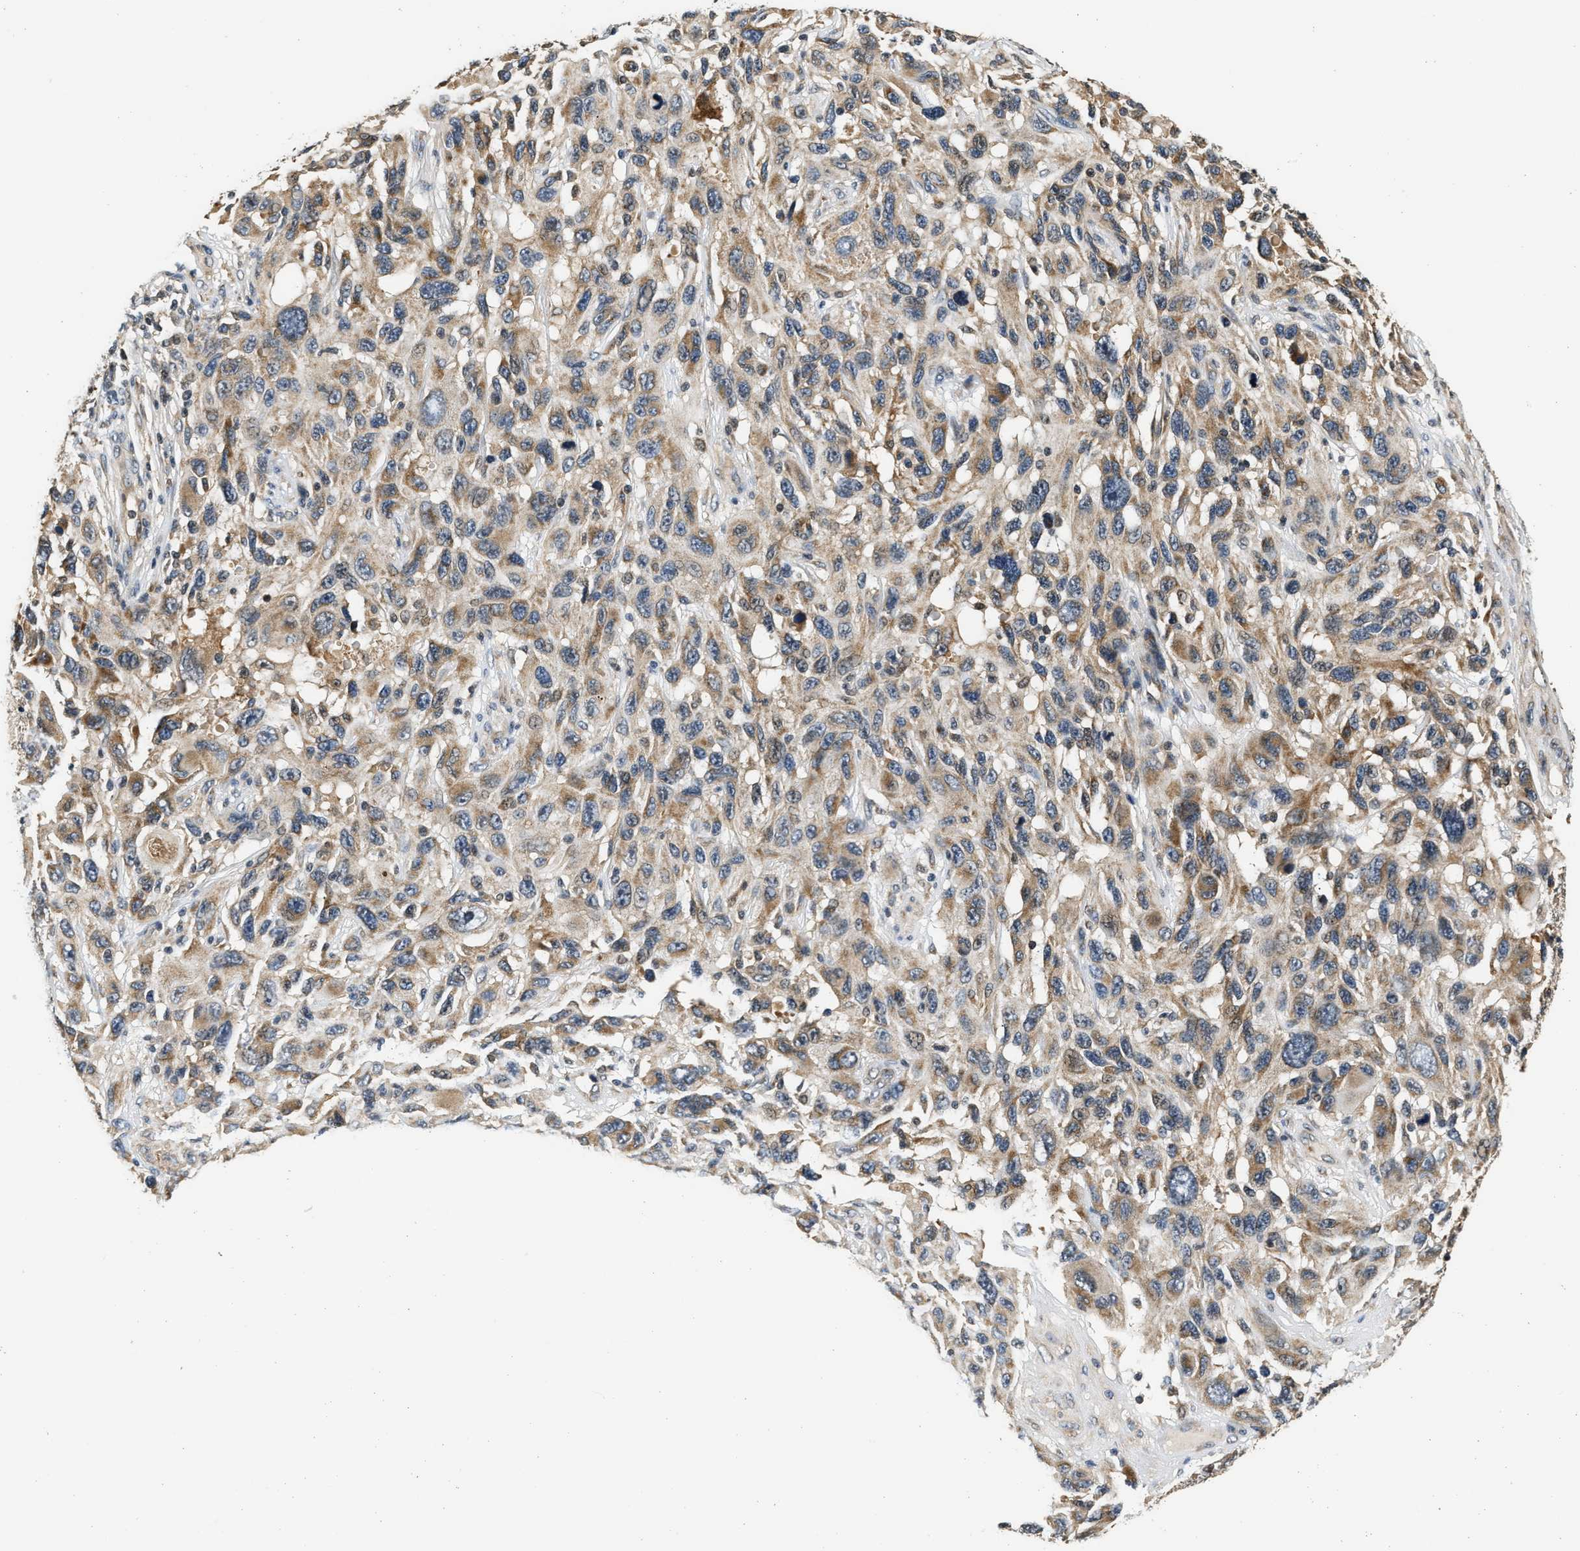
{"staining": {"intensity": "moderate", "quantity": "25%-75%", "location": "cytoplasmic/membranous"}, "tissue": "melanoma", "cell_type": "Tumor cells", "image_type": "cancer", "snomed": [{"axis": "morphology", "description": "Malignant melanoma, NOS"}, {"axis": "topography", "description": "Skin"}], "caption": "IHC photomicrograph of neoplastic tissue: melanoma stained using immunohistochemistry displays medium levels of moderate protein expression localized specifically in the cytoplasmic/membranous of tumor cells, appearing as a cytoplasmic/membranous brown color.", "gene": "EXTL2", "patient": {"sex": "male", "age": 53}}